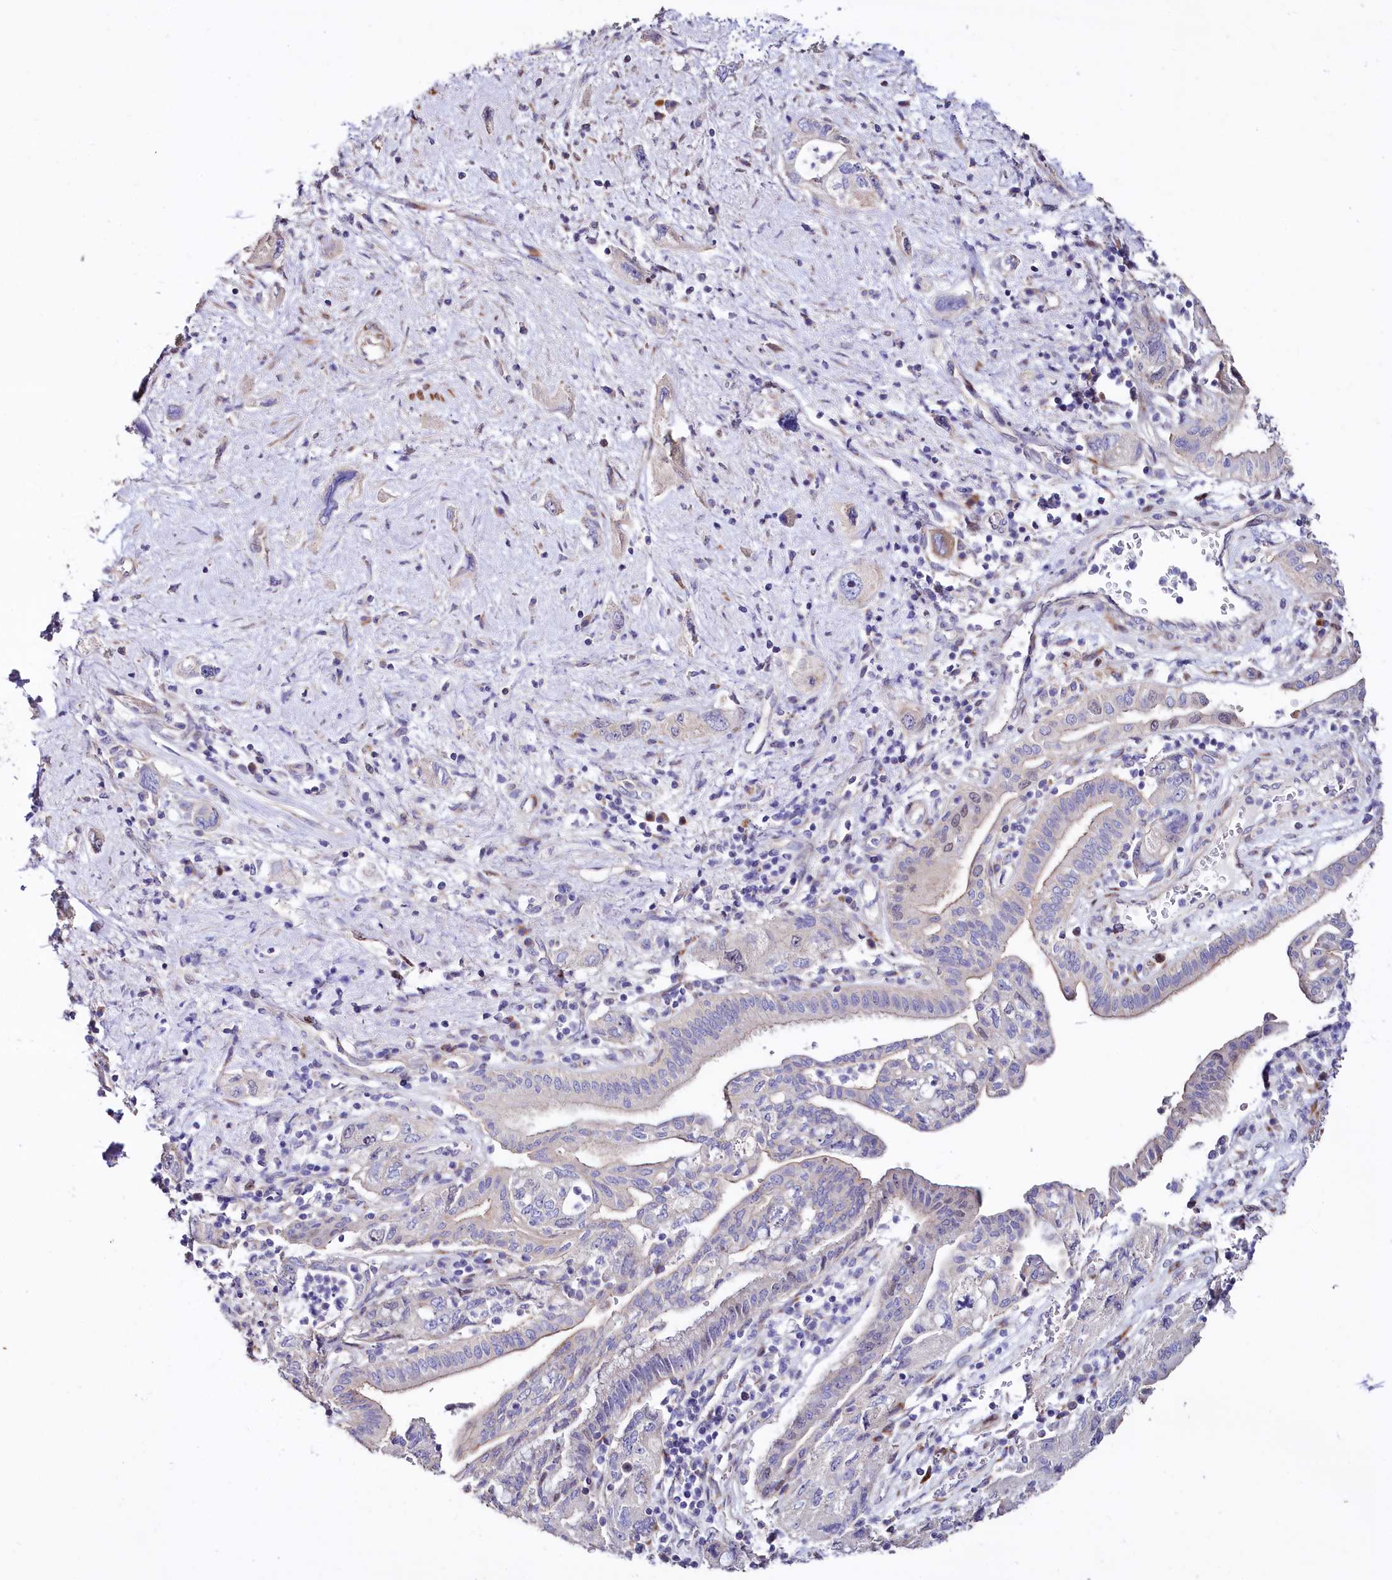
{"staining": {"intensity": "negative", "quantity": "none", "location": "none"}, "tissue": "pancreatic cancer", "cell_type": "Tumor cells", "image_type": "cancer", "snomed": [{"axis": "morphology", "description": "Adenocarcinoma, NOS"}, {"axis": "topography", "description": "Pancreas"}], "caption": "Protein analysis of pancreatic adenocarcinoma shows no significant positivity in tumor cells.", "gene": "WNT8A", "patient": {"sex": "female", "age": 73}}